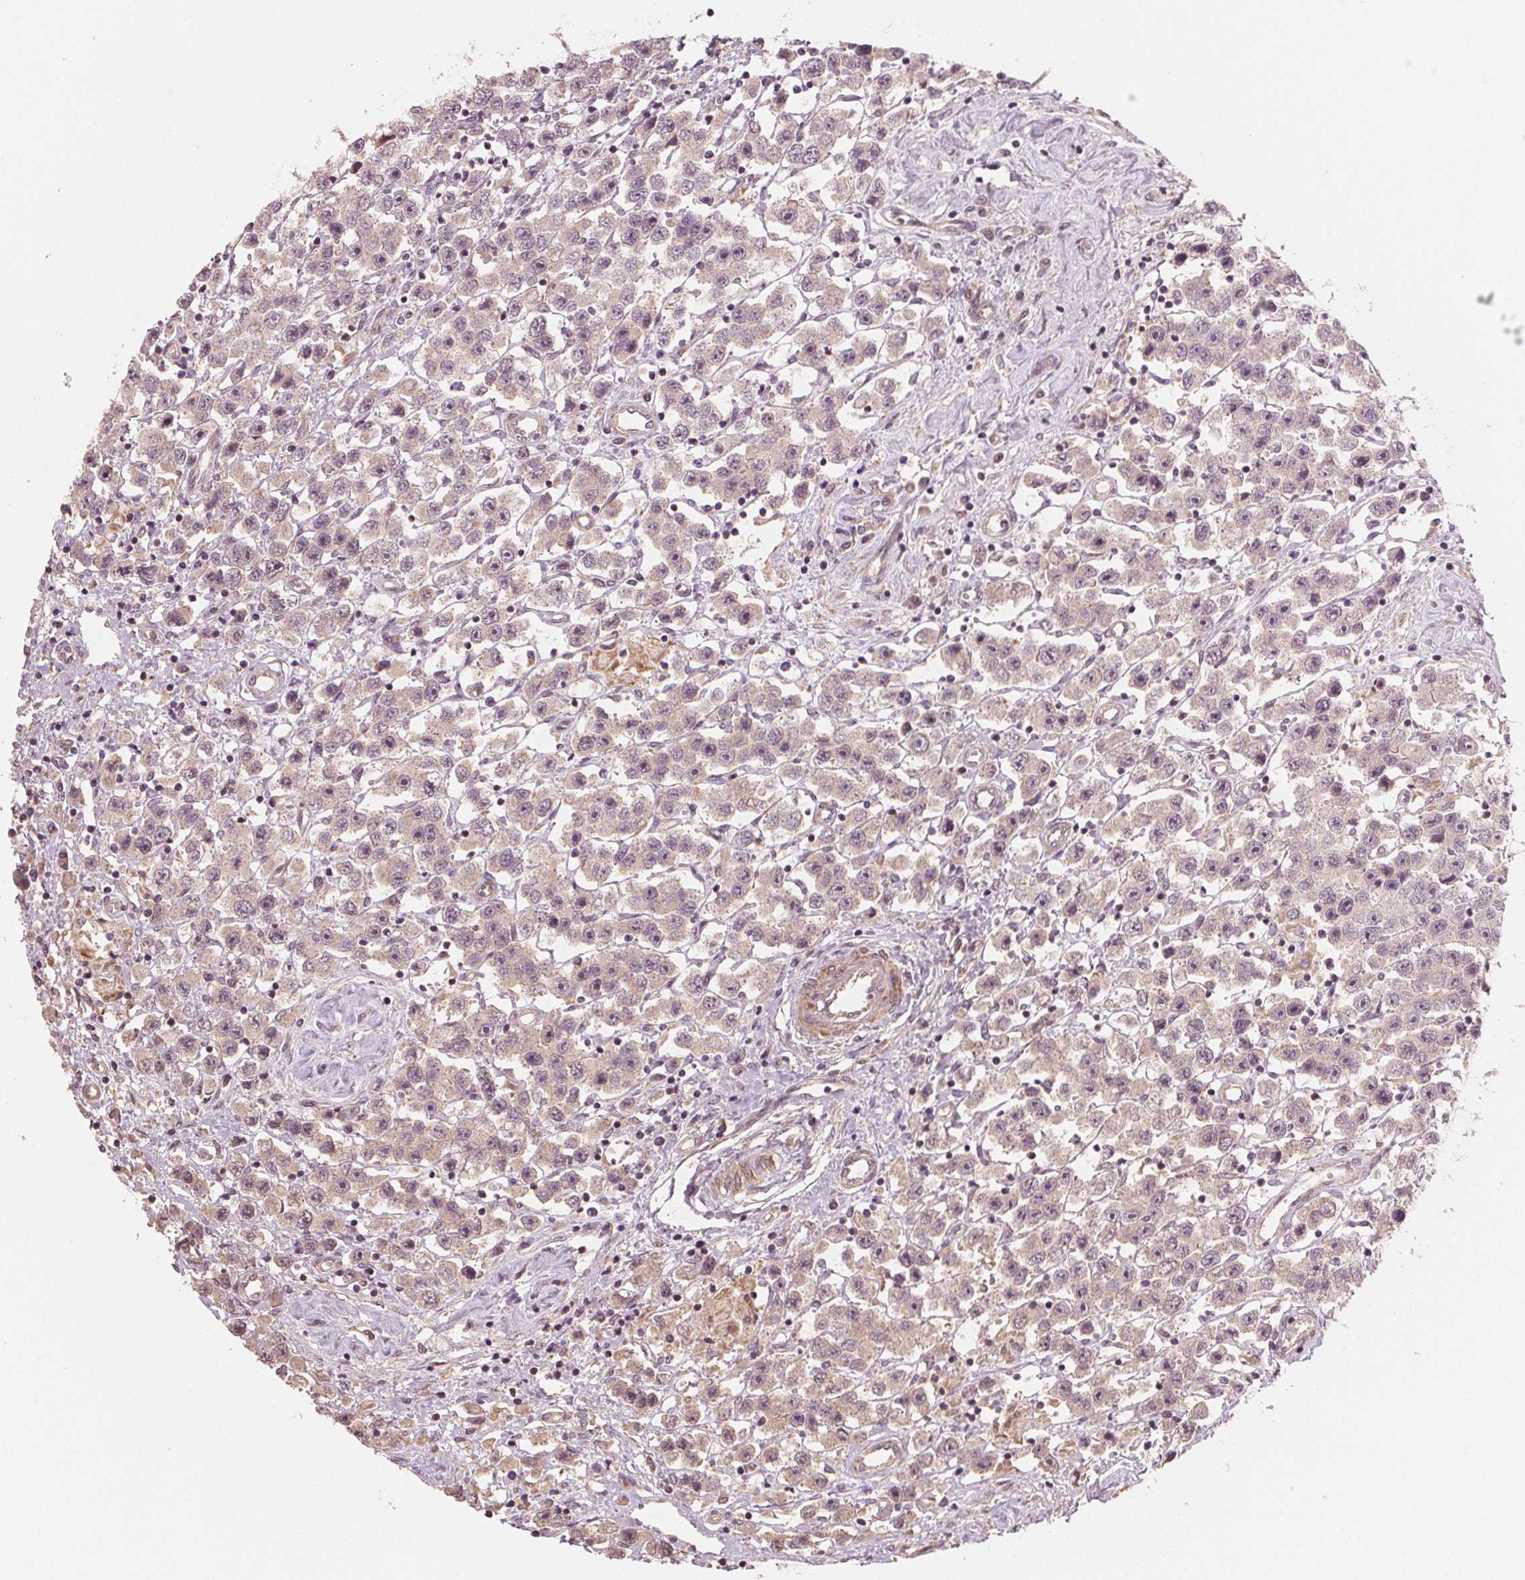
{"staining": {"intensity": "weak", "quantity": "25%-75%", "location": "nuclear"}, "tissue": "testis cancer", "cell_type": "Tumor cells", "image_type": "cancer", "snomed": [{"axis": "morphology", "description": "Seminoma, NOS"}, {"axis": "topography", "description": "Testis"}], "caption": "Tumor cells display weak nuclear expression in about 25%-75% of cells in seminoma (testis). (DAB (3,3'-diaminobenzidine) IHC with brightfield microscopy, high magnification).", "gene": "CLBA1", "patient": {"sex": "male", "age": 45}}